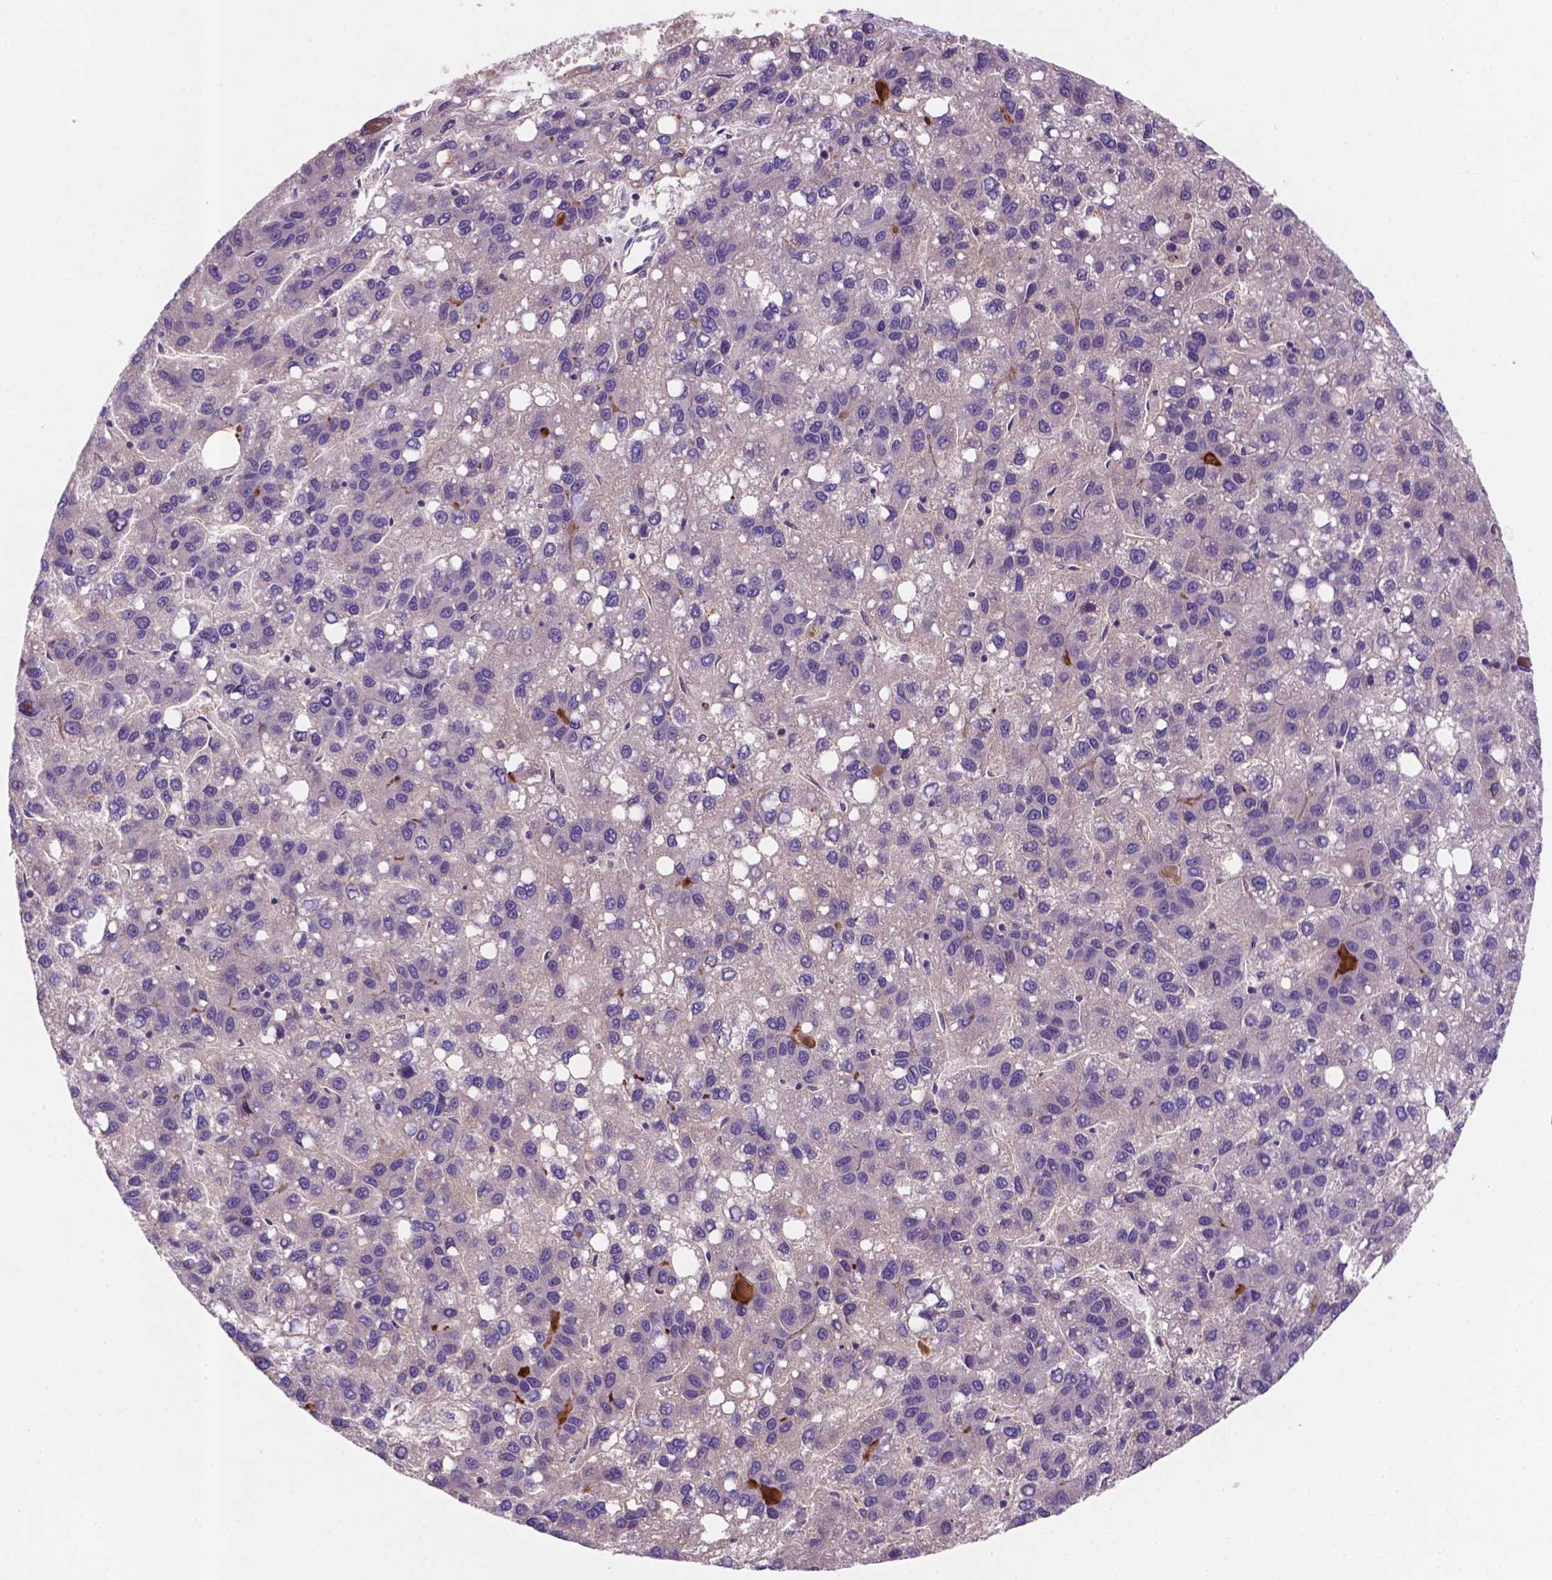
{"staining": {"intensity": "negative", "quantity": "none", "location": "none"}, "tissue": "liver cancer", "cell_type": "Tumor cells", "image_type": "cancer", "snomed": [{"axis": "morphology", "description": "Carcinoma, Hepatocellular, NOS"}, {"axis": "topography", "description": "Liver"}], "caption": "Protein analysis of liver cancer displays no significant positivity in tumor cells. Brightfield microscopy of IHC stained with DAB (brown) and hematoxylin (blue), captured at high magnification.", "gene": "TM4SF20", "patient": {"sex": "female", "age": 82}}